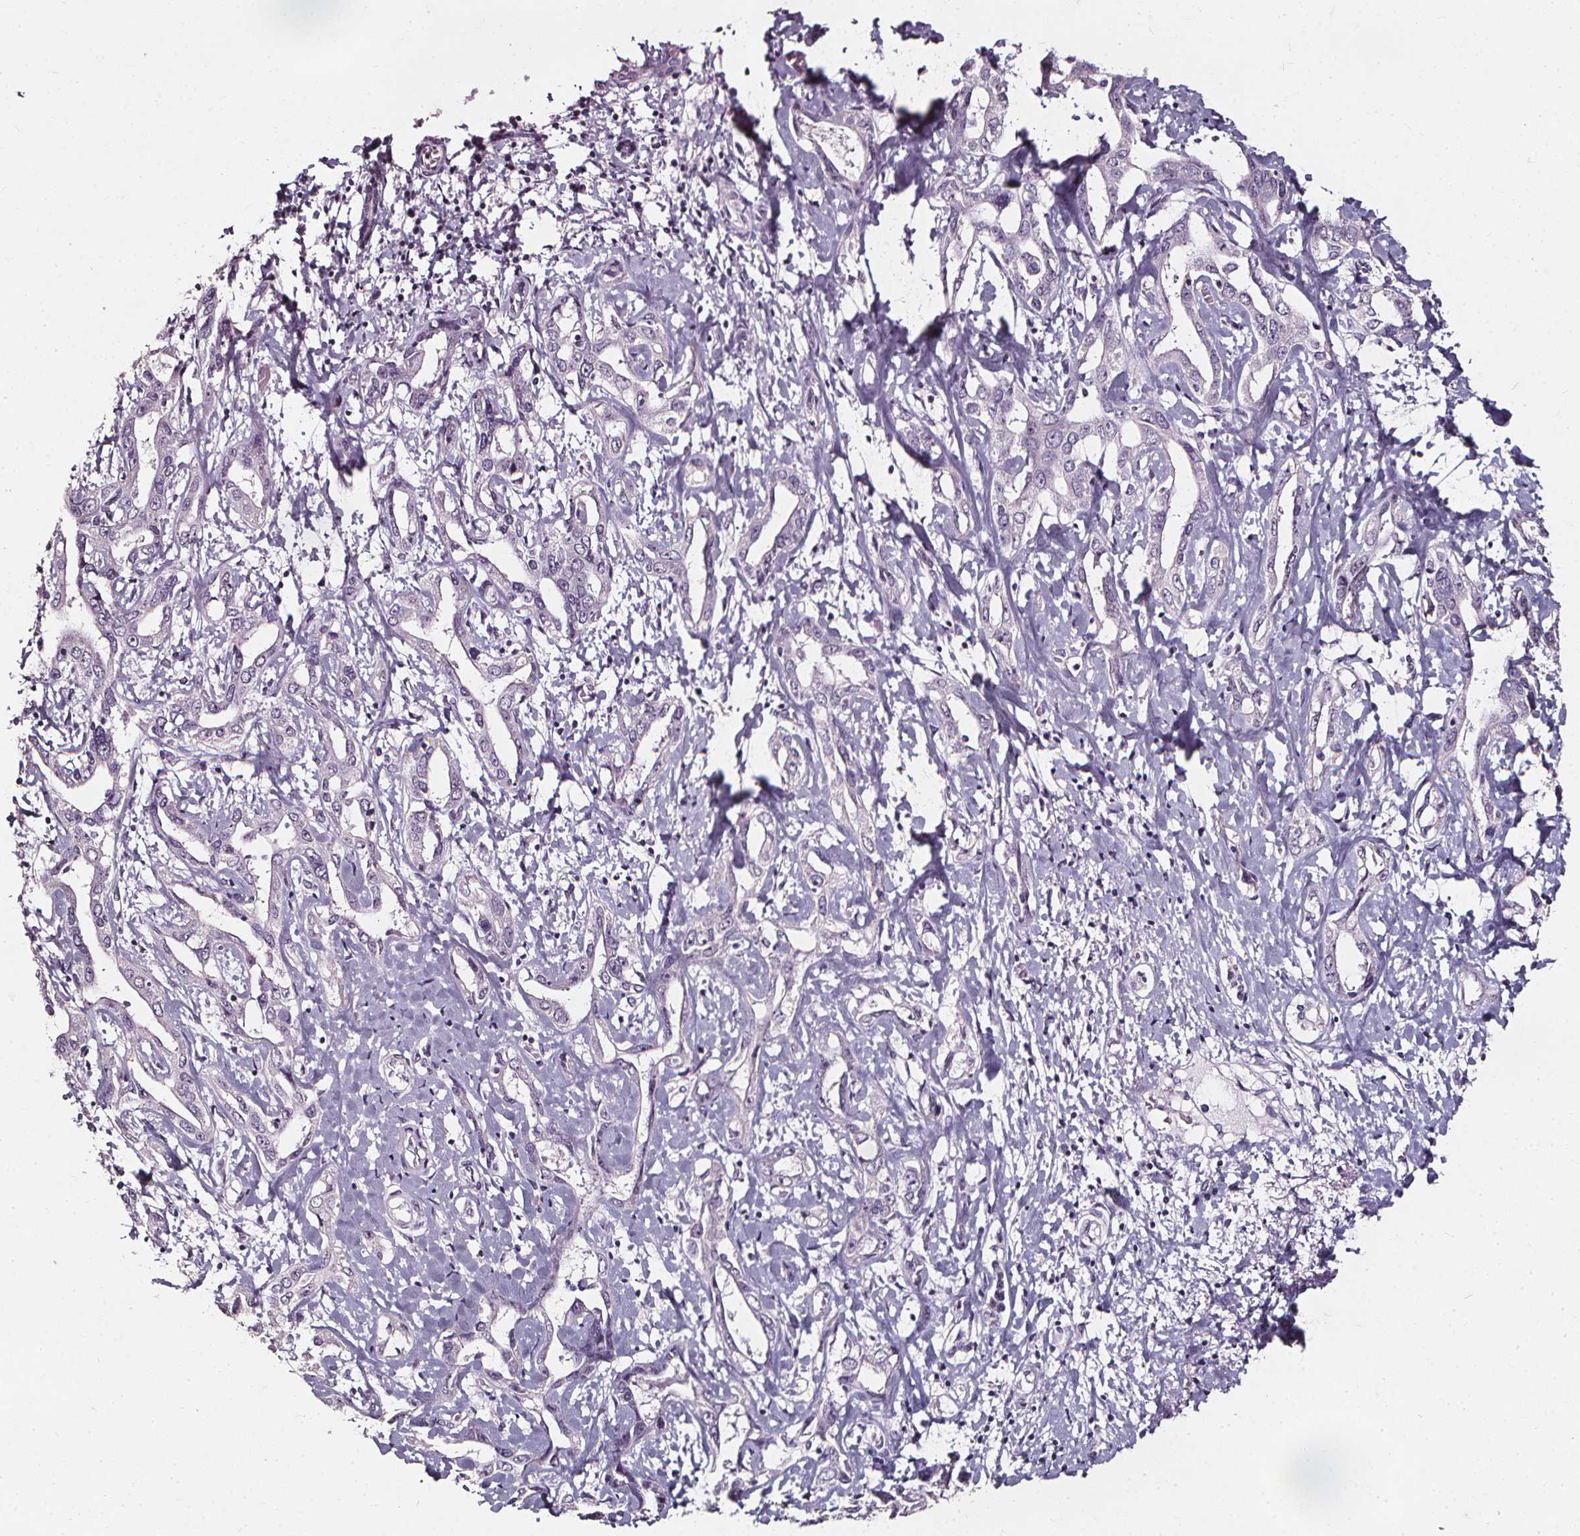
{"staining": {"intensity": "negative", "quantity": "none", "location": "none"}, "tissue": "liver cancer", "cell_type": "Tumor cells", "image_type": "cancer", "snomed": [{"axis": "morphology", "description": "Cholangiocarcinoma"}, {"axis": "topography", "description": "Liver"}], "caption": "Immunohistochemical staining of human cholangiocarcinoma (liver) demonstrates no significant positivity in tumor cells.", "gene": "DEFA5", "patient": {"sex": "male", "age": 59}}